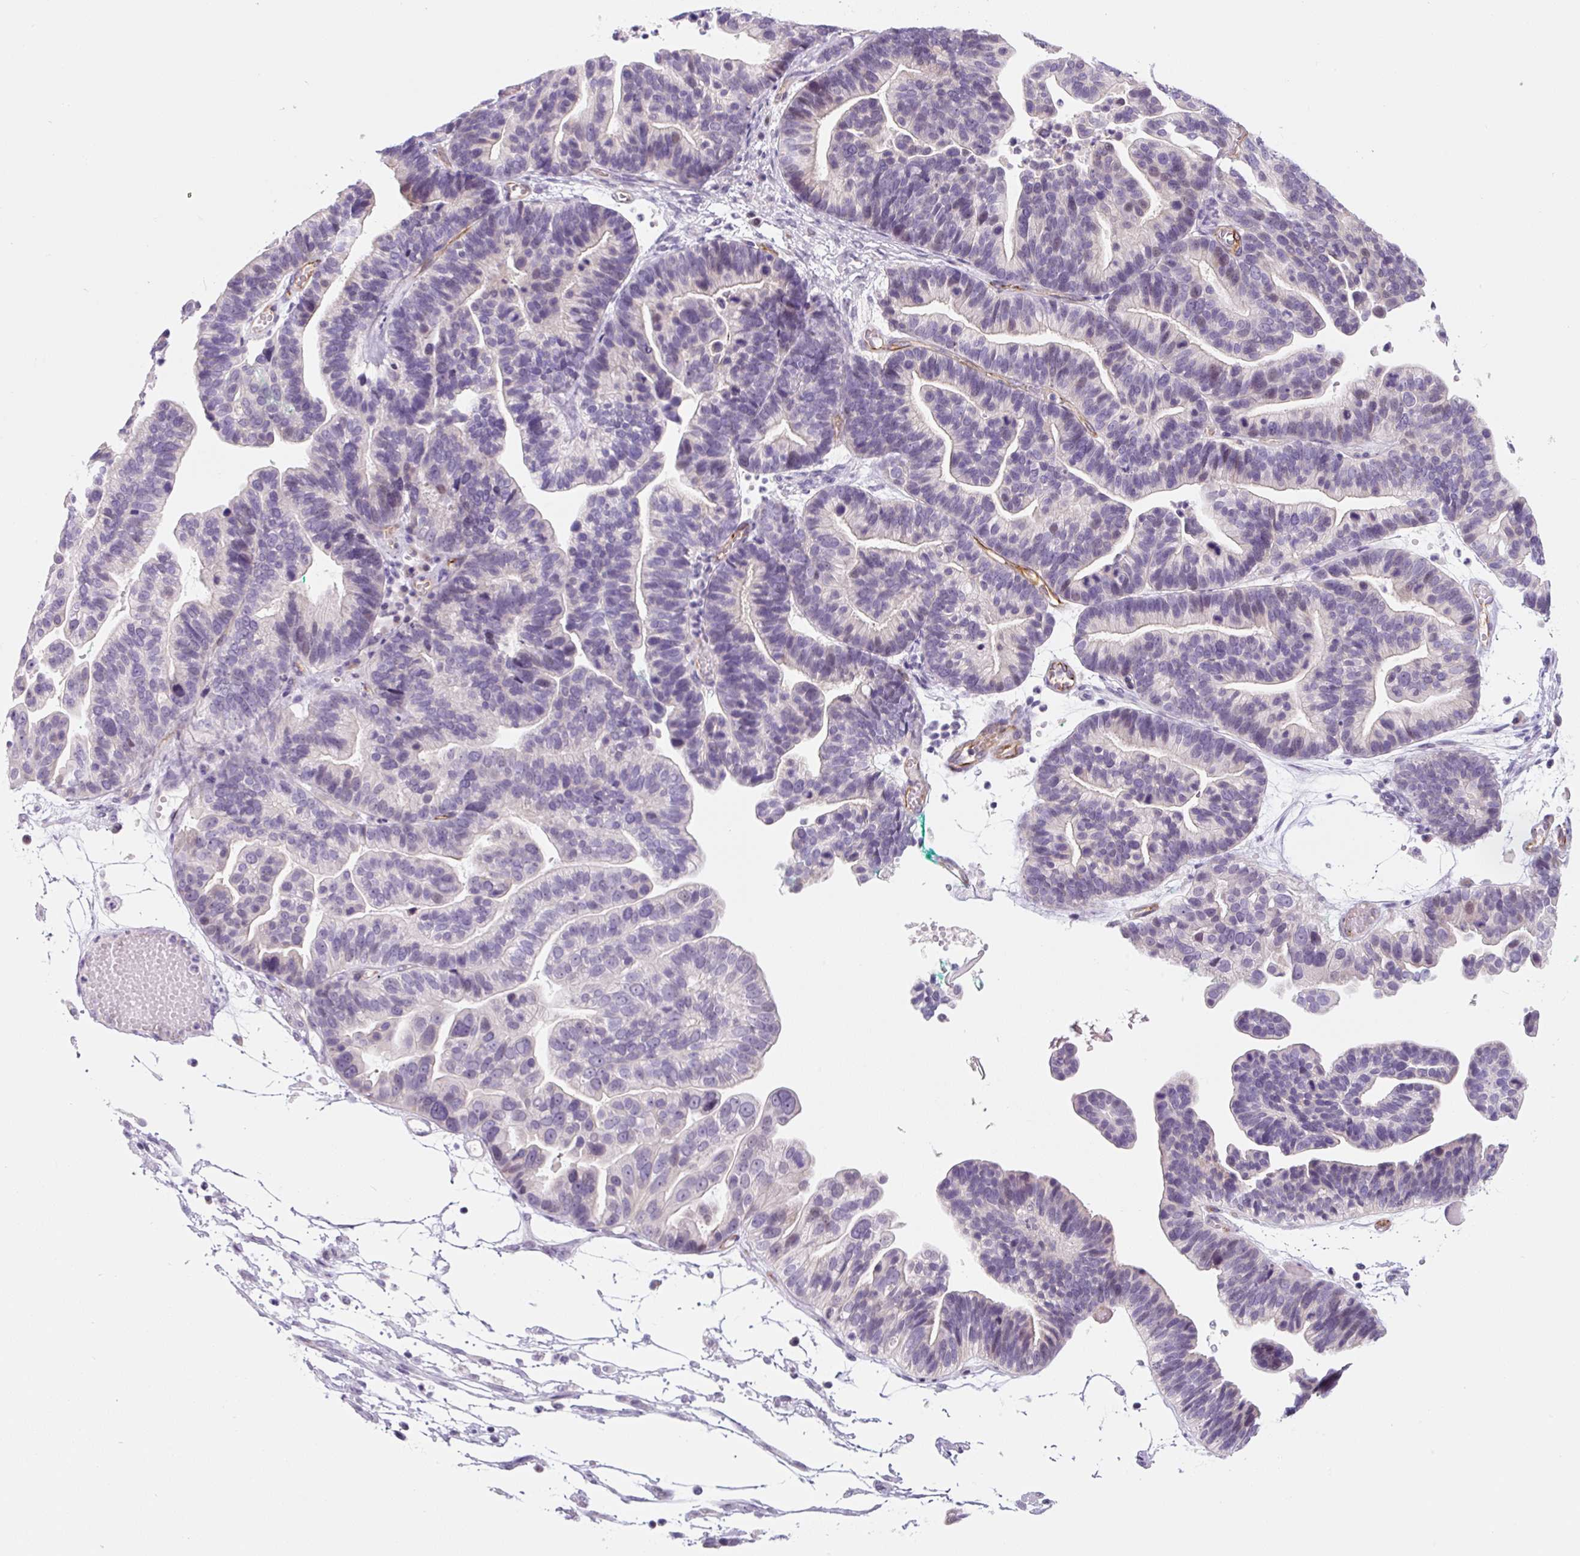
{"staining": {"intensity": "moderate", "quantity": "<25%", "location": "cytoplasmic/membranous"}, "tissue": "ovarian cancer", "cell_type": "Tumor cells", "image_type": "cancer", "snomed": [{"axis": "morphology", "description": "Cystadenocarcinoma, serous, NOS"}, {"axis": "topography", "description": "Ovary"}], "caption": "Brown immunohistochemical staining in serous cystadenocarcinoma (ovarian) demonstrates moderate cytoplasmic/membranous staining in about <25% of tumor cells.", "gene": "CCL25", "patient": {"sex": "female", "age": 56}}